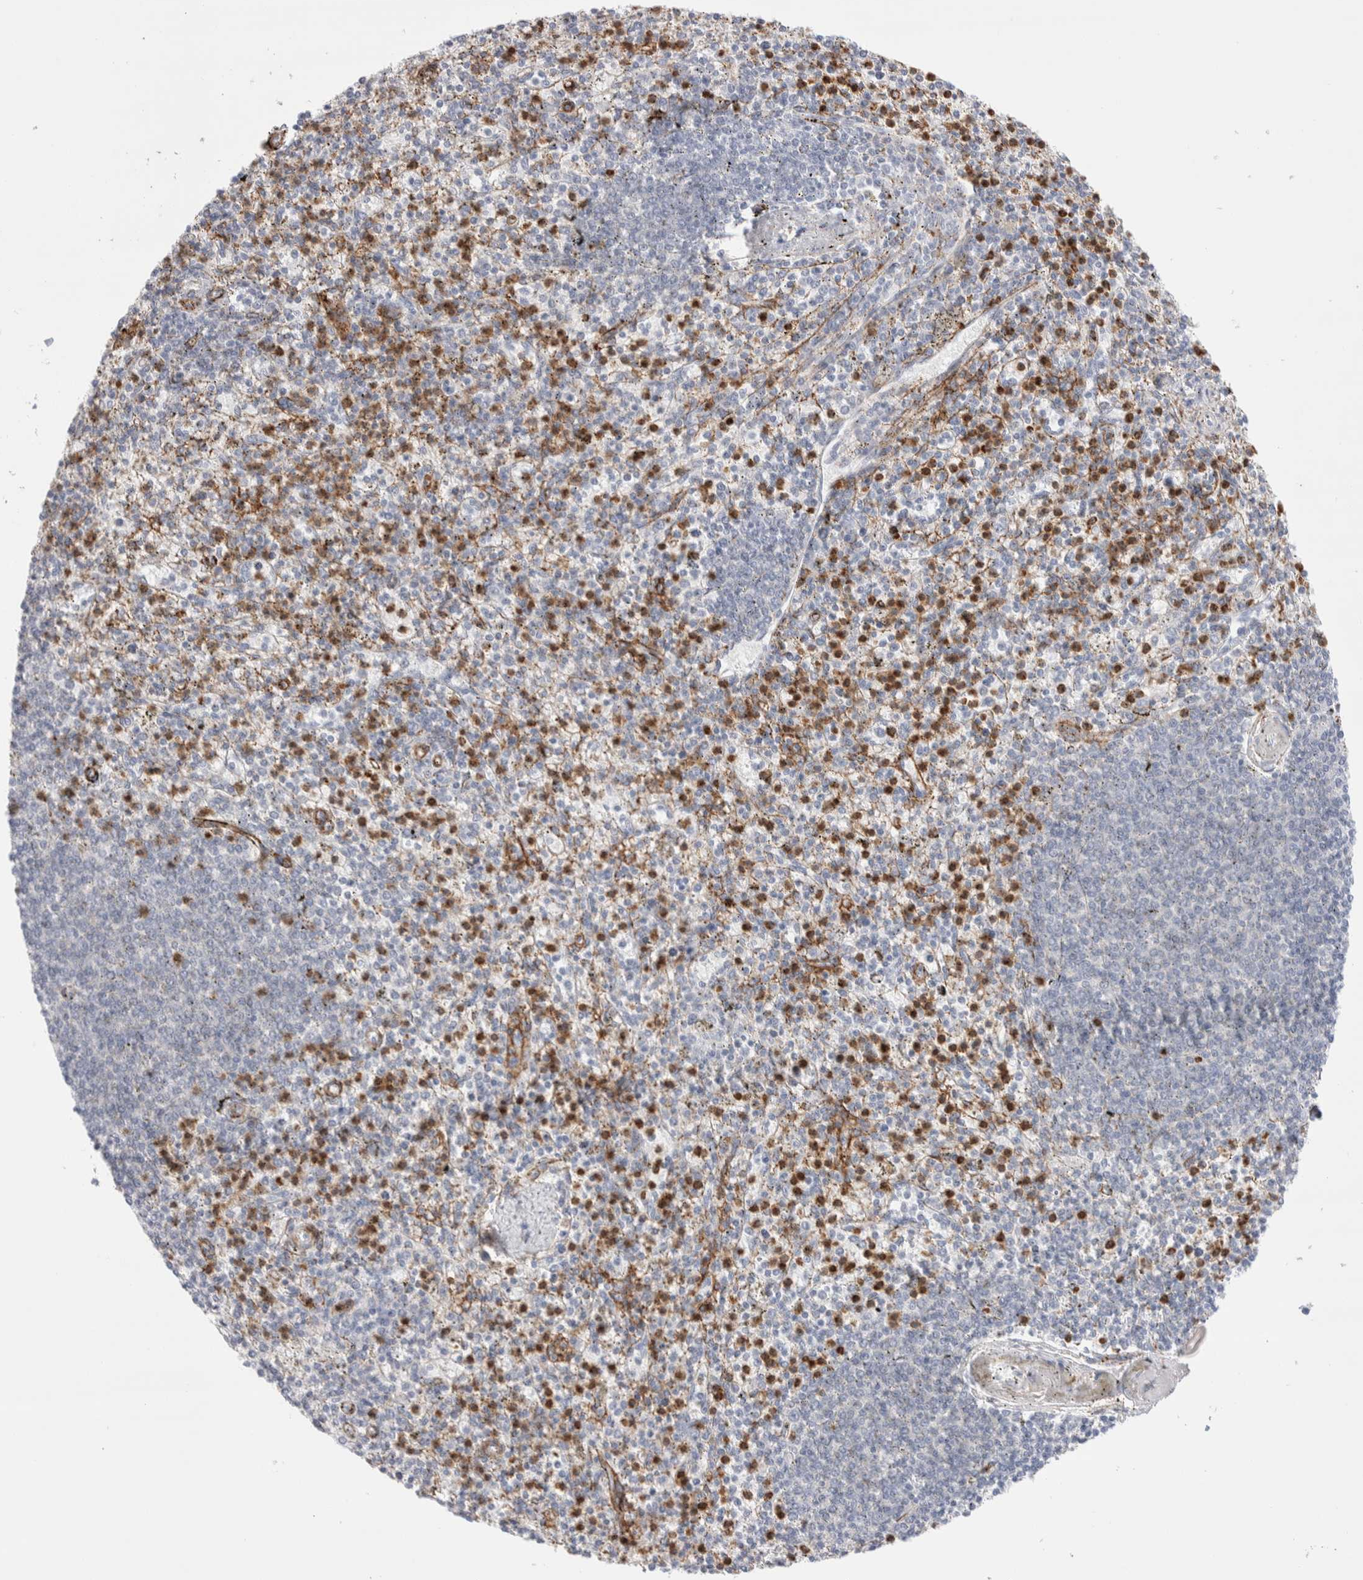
{"staining": {"intensity": "strong", "quantity": "25%-75%", "location": "nuclear"}, "tissue": "spleen", "cell_type": "Cells in red pulp", "image_type": "normal", "snomed": [{"axis": "morphology", "description": "Normal tissue, NOS"}, {"axis": "topography", "description": "Spleen"}], "caption": "There is high levels of strong nuclear positivity in cells in red pulp of unremarkable spleen, as demonstrated by immunohistochemical staining (brown color).", "gene": "SEPTIN4", "patient": {"sex": "male", "age": 72}}